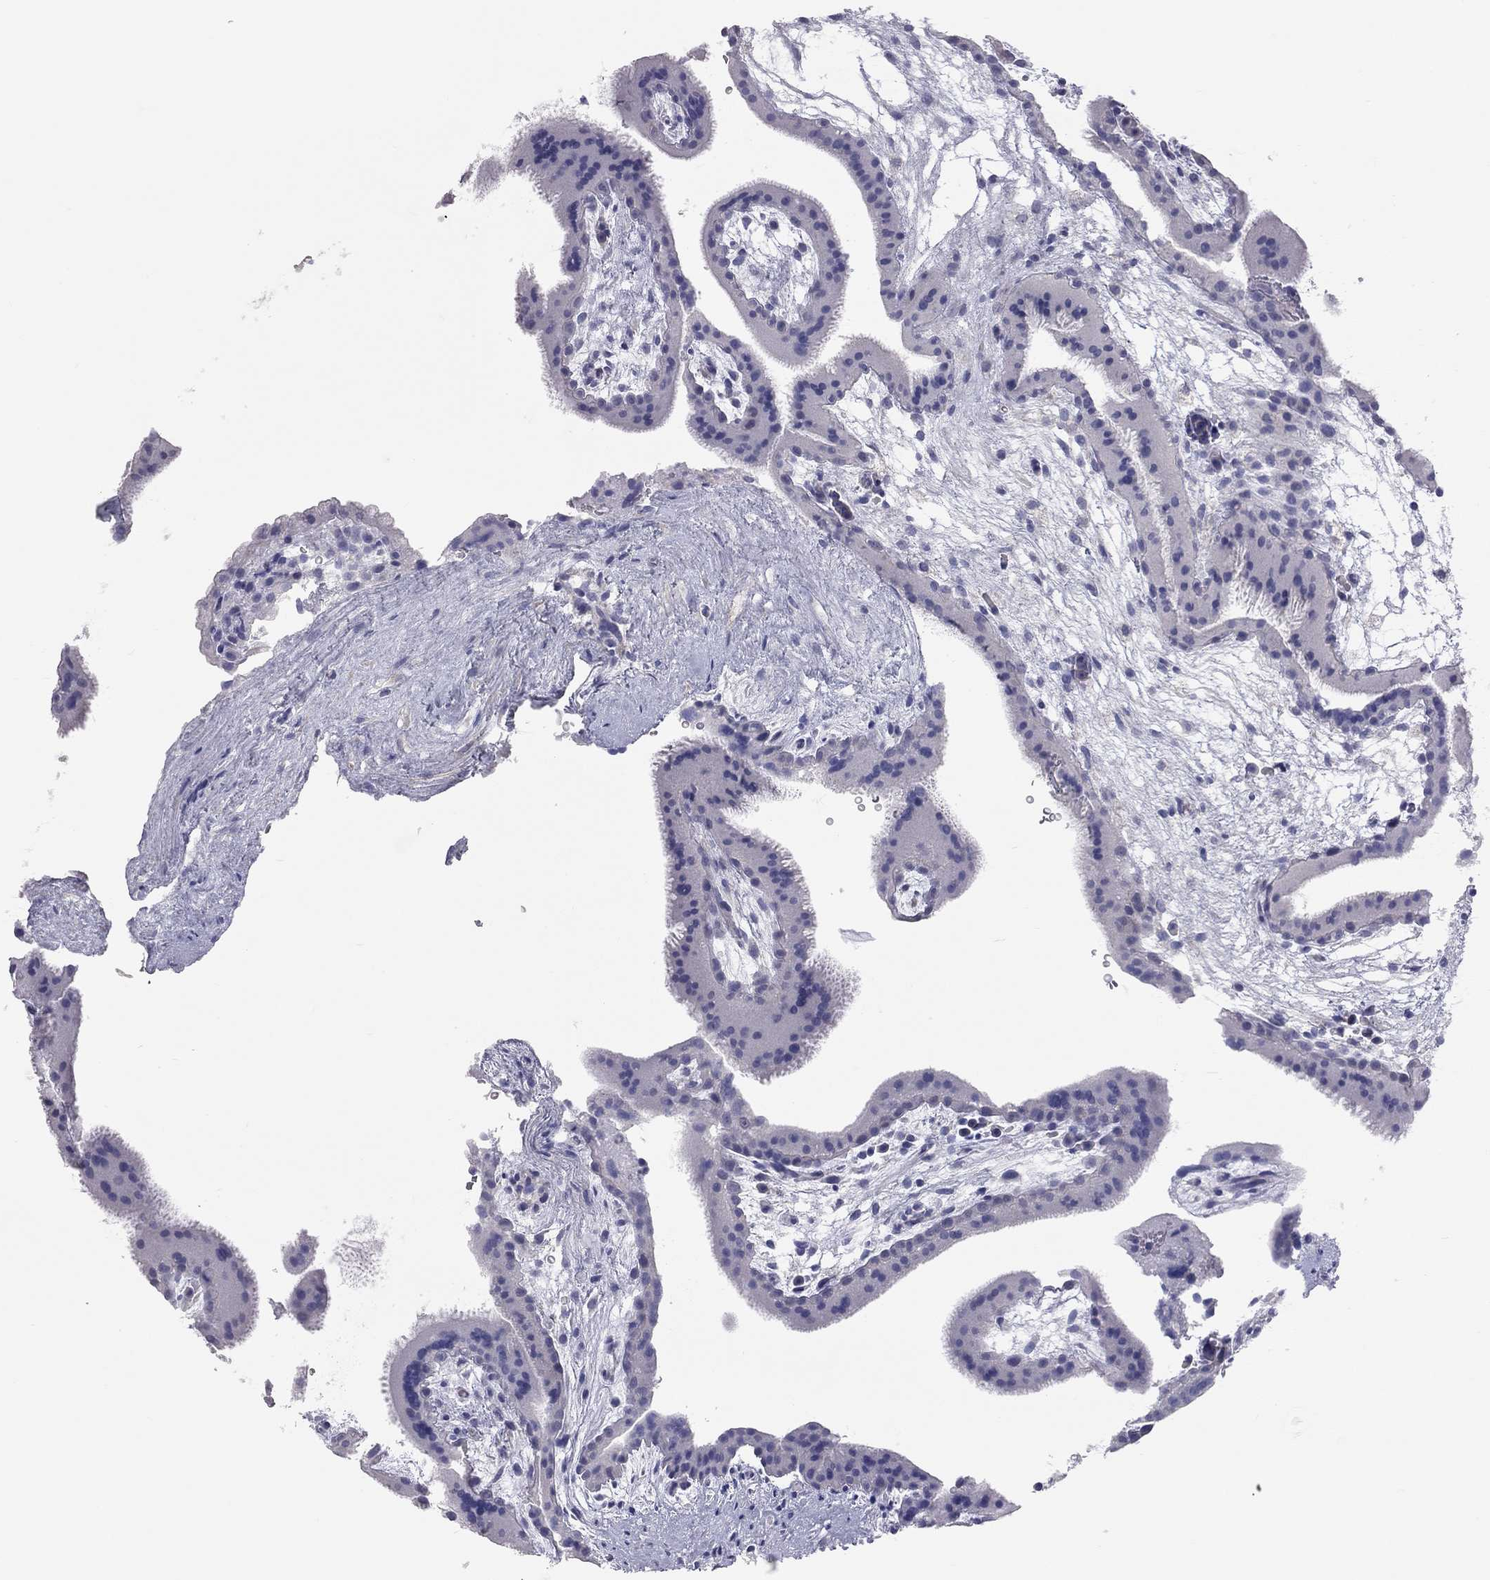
{"staining": {"intensity": "negative", "quantity": "none", "location": "none"}, "tissue": "placenta", "cell_type": "Decidual cells", "image_type": "normal", "snomed": [{"axis": "morphology", "description": "Normal tissue, NOS"}, {"axis": "topography", "description": "Placenta"}], "caption": "DAB (3,3'-diaminobenzidine) immunohistochemical staining of normal placenta displays no significant positivity in decidual cells. Brightfield microscopy of immunohistochemistry stained with DAB (3,3'-diaminobenzidine) (brown) and hematoxylin (blue), captured at high magnification.", "gene": "ADCYAP1", "patient": {"sex": "female", "age": 19}}